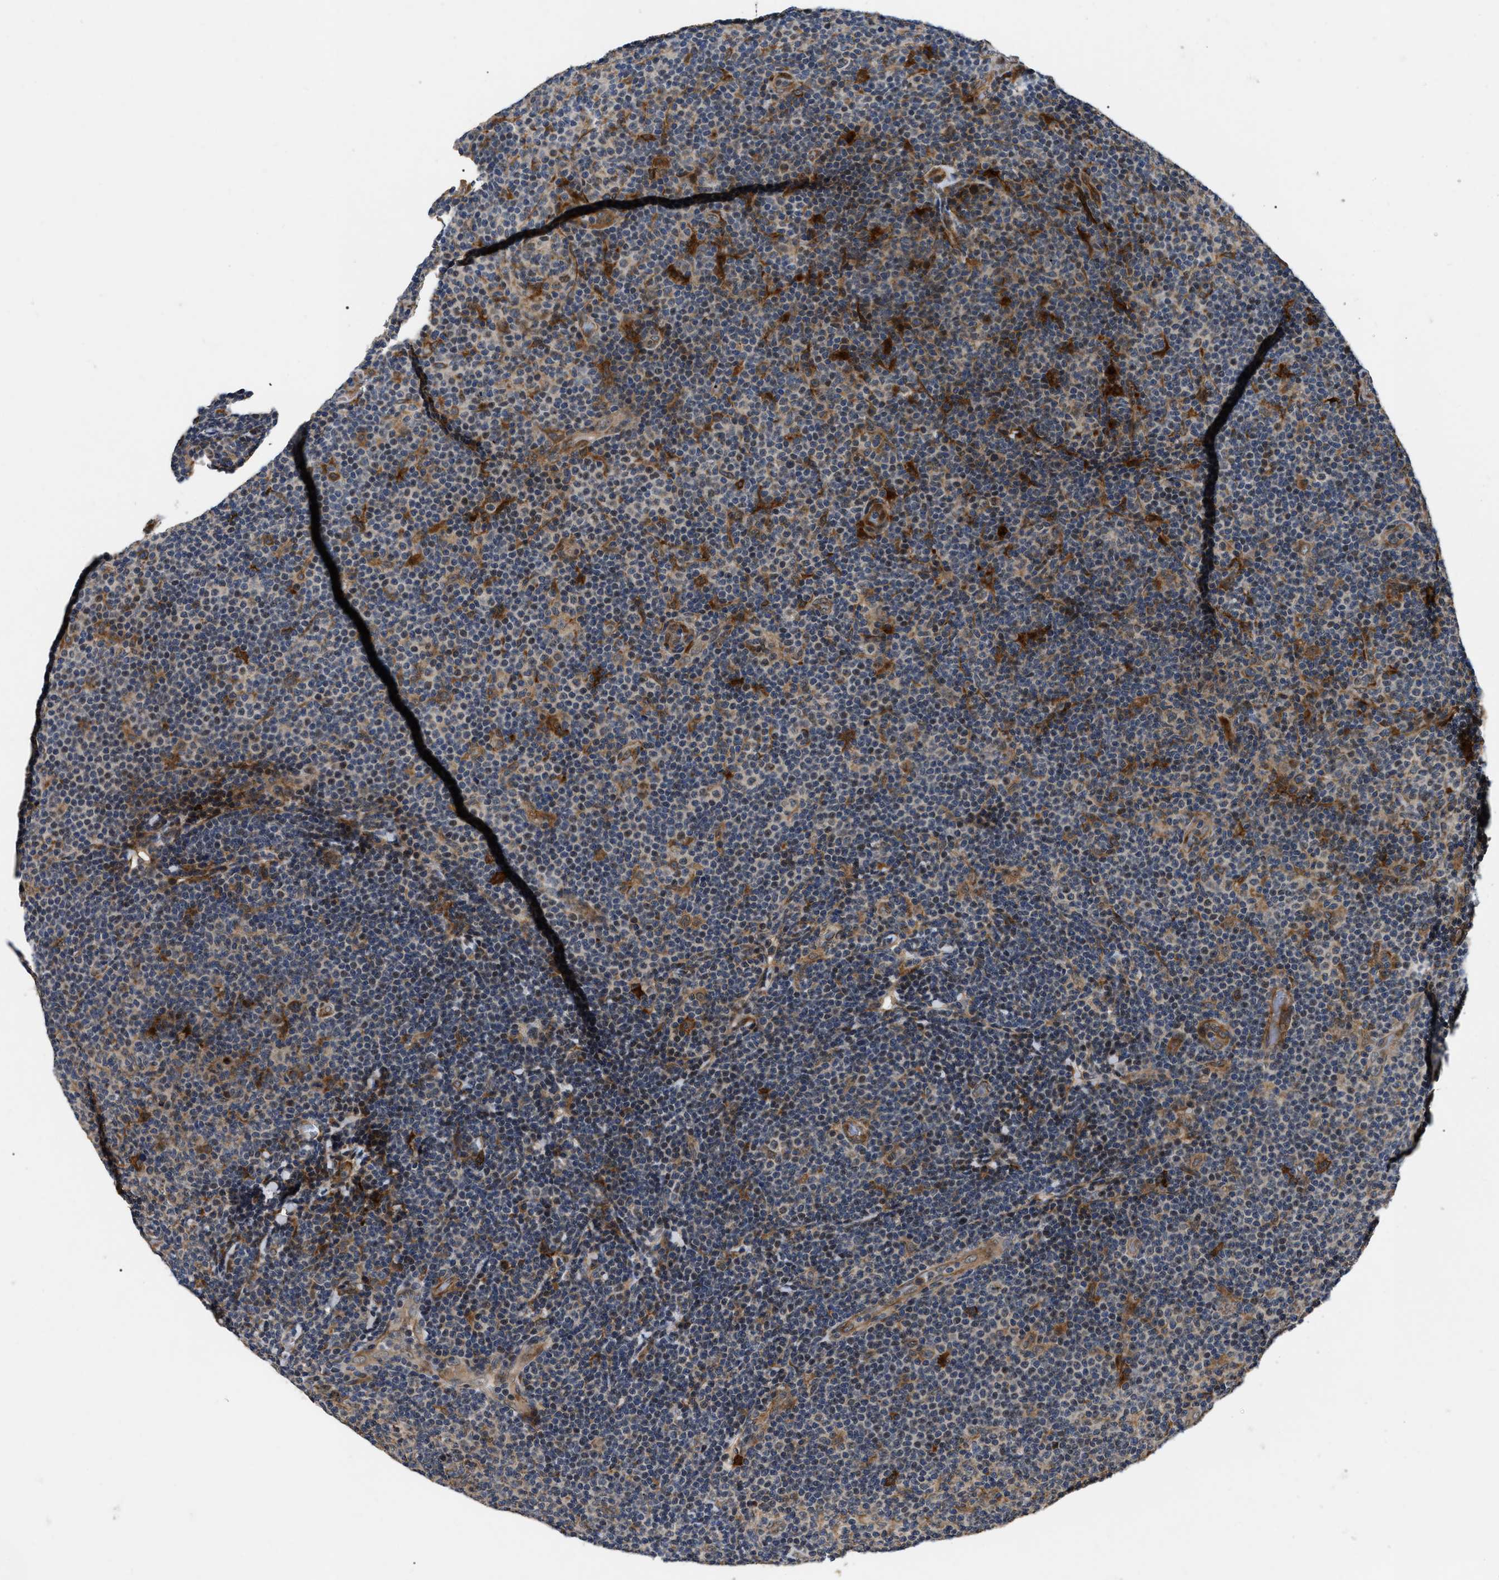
{"staining": {"intensity": "moderate", "quantity": "<25%", "location": "cytoplasmic/membranous"}, "tissue": "lymphoma", "cell_type": "Tumor cells", "image_type": "cancer", "snomed": [{"axis": "morphology", "description": "Malignant lymphoma, non-Hodgkin's type, Low grade"}, {"axis": "topography", "description": "Lymph node"}], "caption": "A photomicrograph of human lymphoma stained for a protein demonstrates moderate cytoplasmic/membranous brown staining in tumor cells. Using DAB (brown) and hematoxylin (blue) stains, captured at high magnification using brightfield microscopy.", "gene": "PPWD1", "patient": {"sex": "male", "age": 83}}